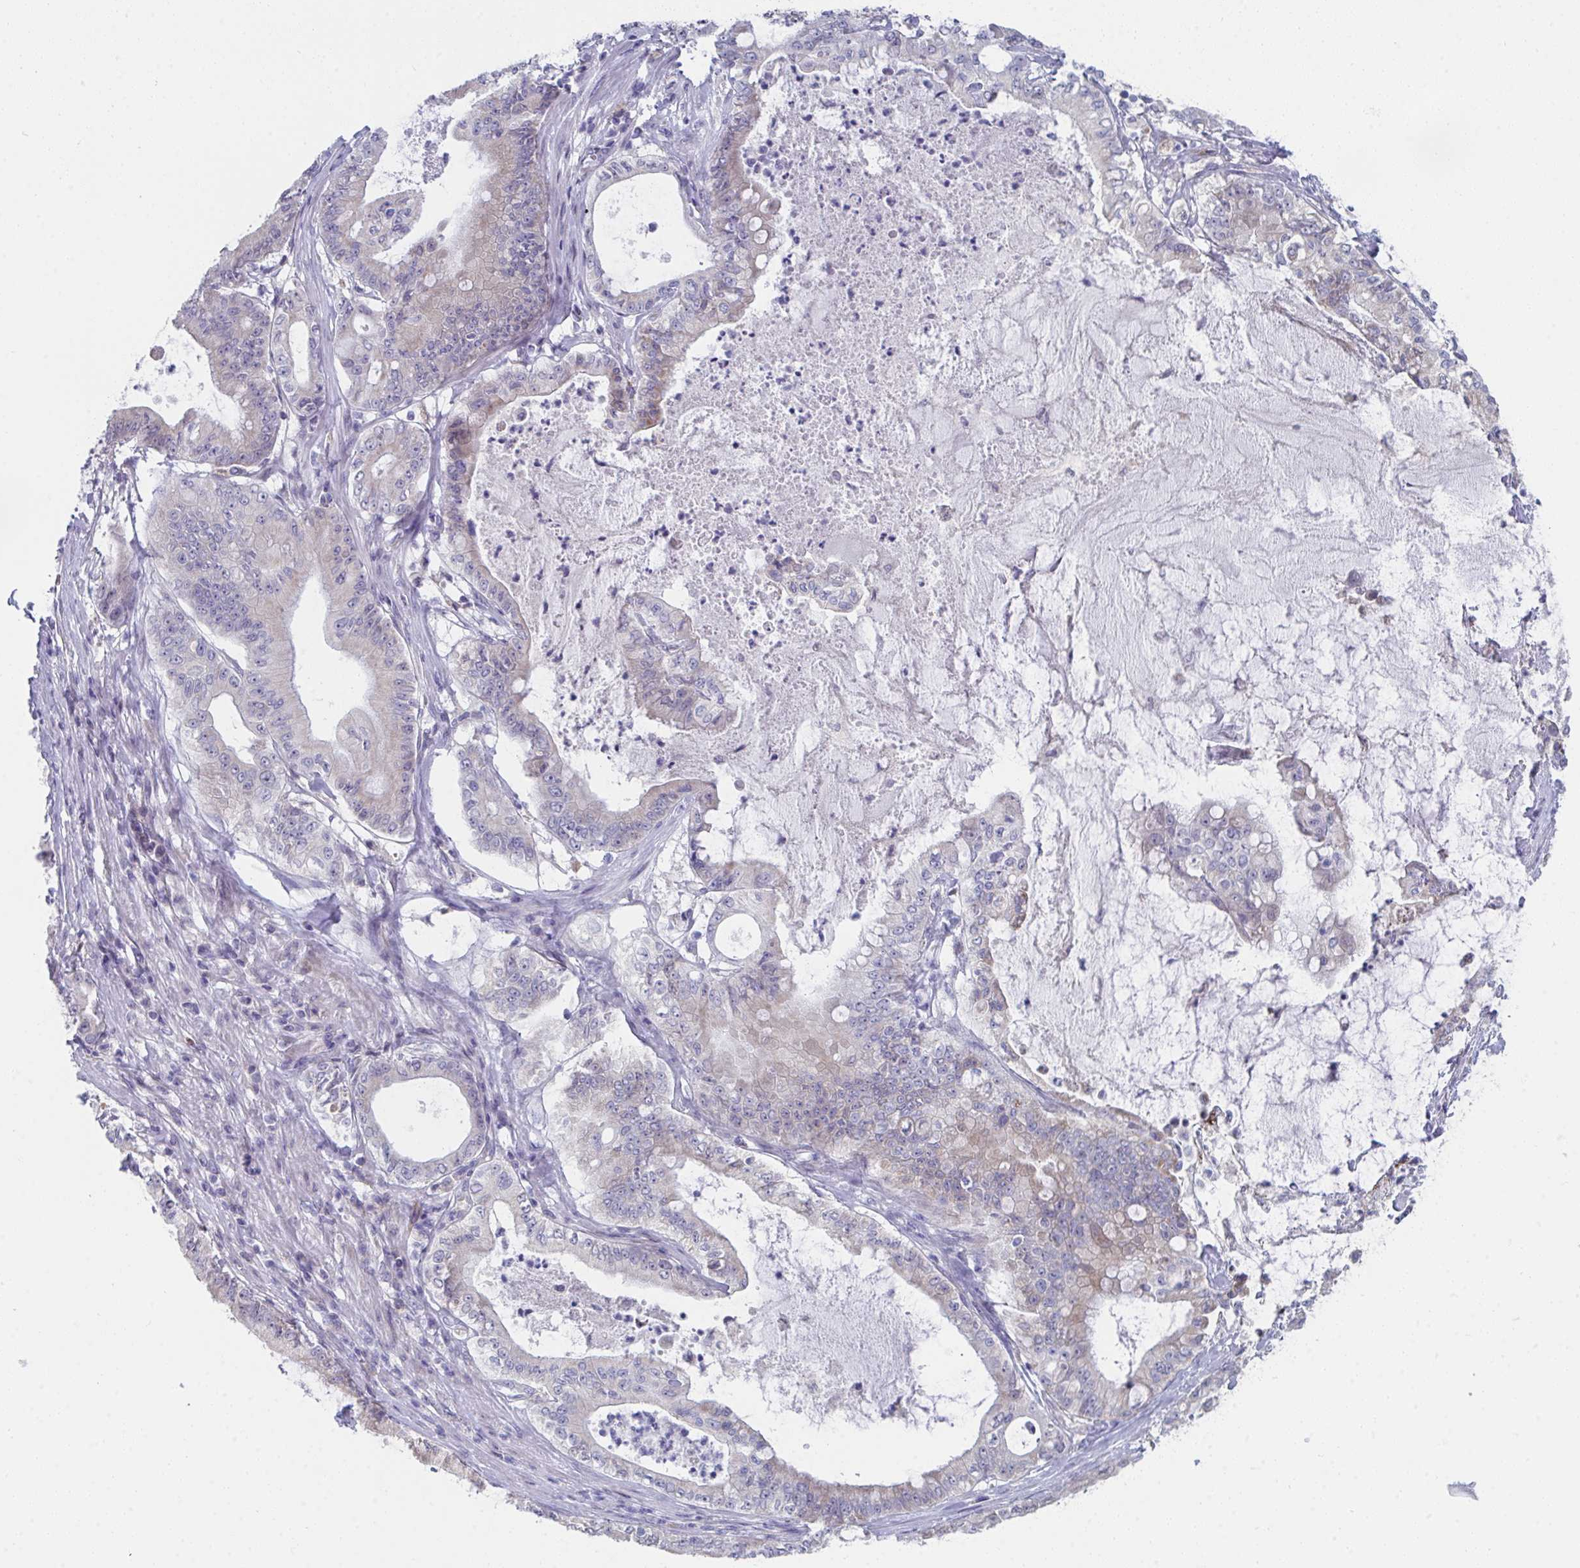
{"staining": {"intensity": "negative", "quantity": "none", "location": "none"}, "tissue": "pancreatic cancer", "cell_type": "Tumor cells", "image_type": "cancer", "snomed": [{"axis": "morphology", "description": "Adenocarcinoma, NOS"}, {"axis": "topography", "description": "Pancreas"}], "caption": "Immunohistochemical staining of human pancreatic adenocarcinoma shows no significant expression in tumor cells.", "gene": "VWDE", "patient": {"sex": "male", "age": 71}}